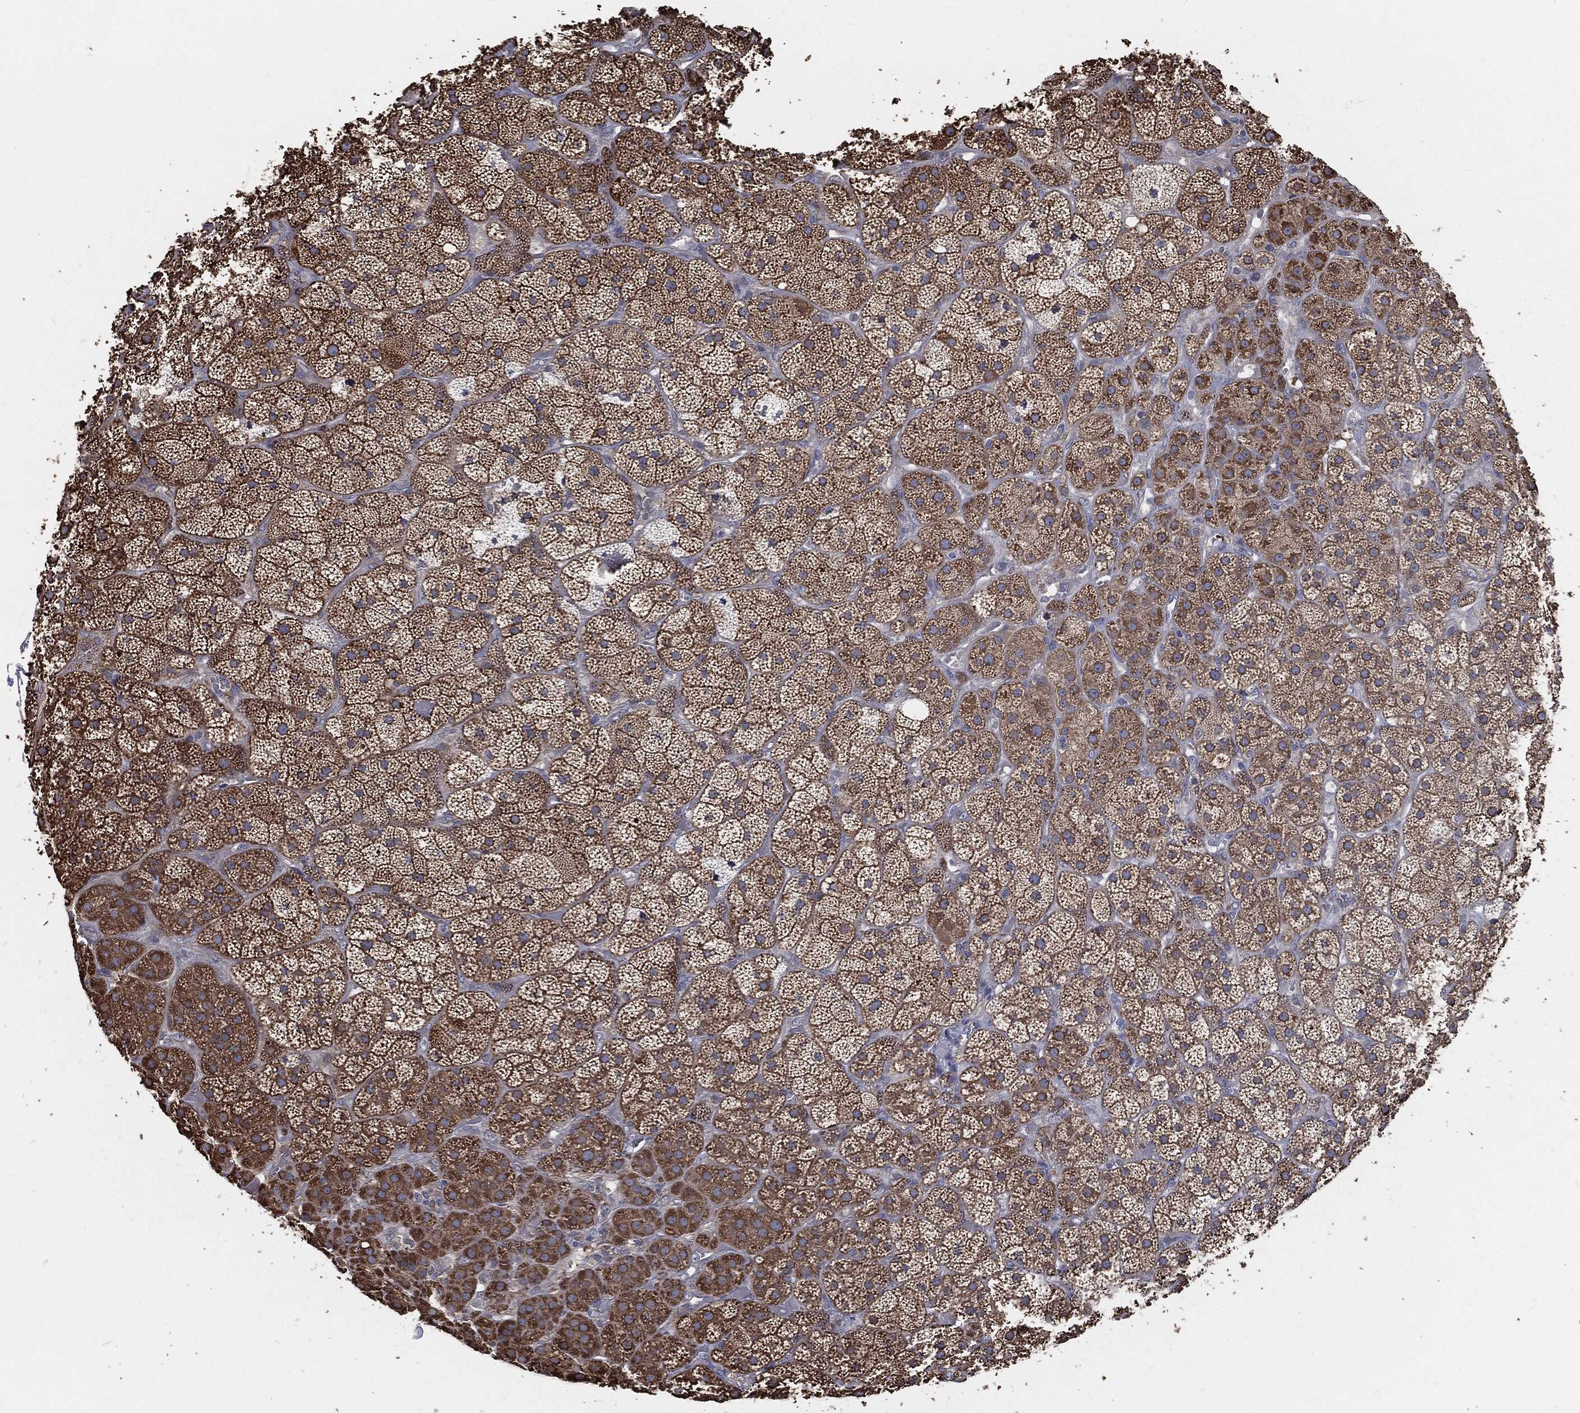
{"staining": {"intensity": "moderate", "quantity": ">75%", "location": "cytoplasmic/membranous"}, "tissue": "adrenal gland", "cell_type": "Glandular cells", "image_type": "normal", "snomed": [{"axis": "morphology", "description": "Normal tissue, NOS"}, {"axis": "topography", "description": "Adrenal gland"}], "caption": "DAB (3,3'-diaminobenzidine) immunohistochemical staining of unremarkable human adrenal gland shows moderate cytoplasmic/membranous protein staining in about >75% of glandular cells. (IHC, brightfield microscopy, high magnification).", "gene": "PRDX4", "patient": {"sex": "male", "age": 57}}